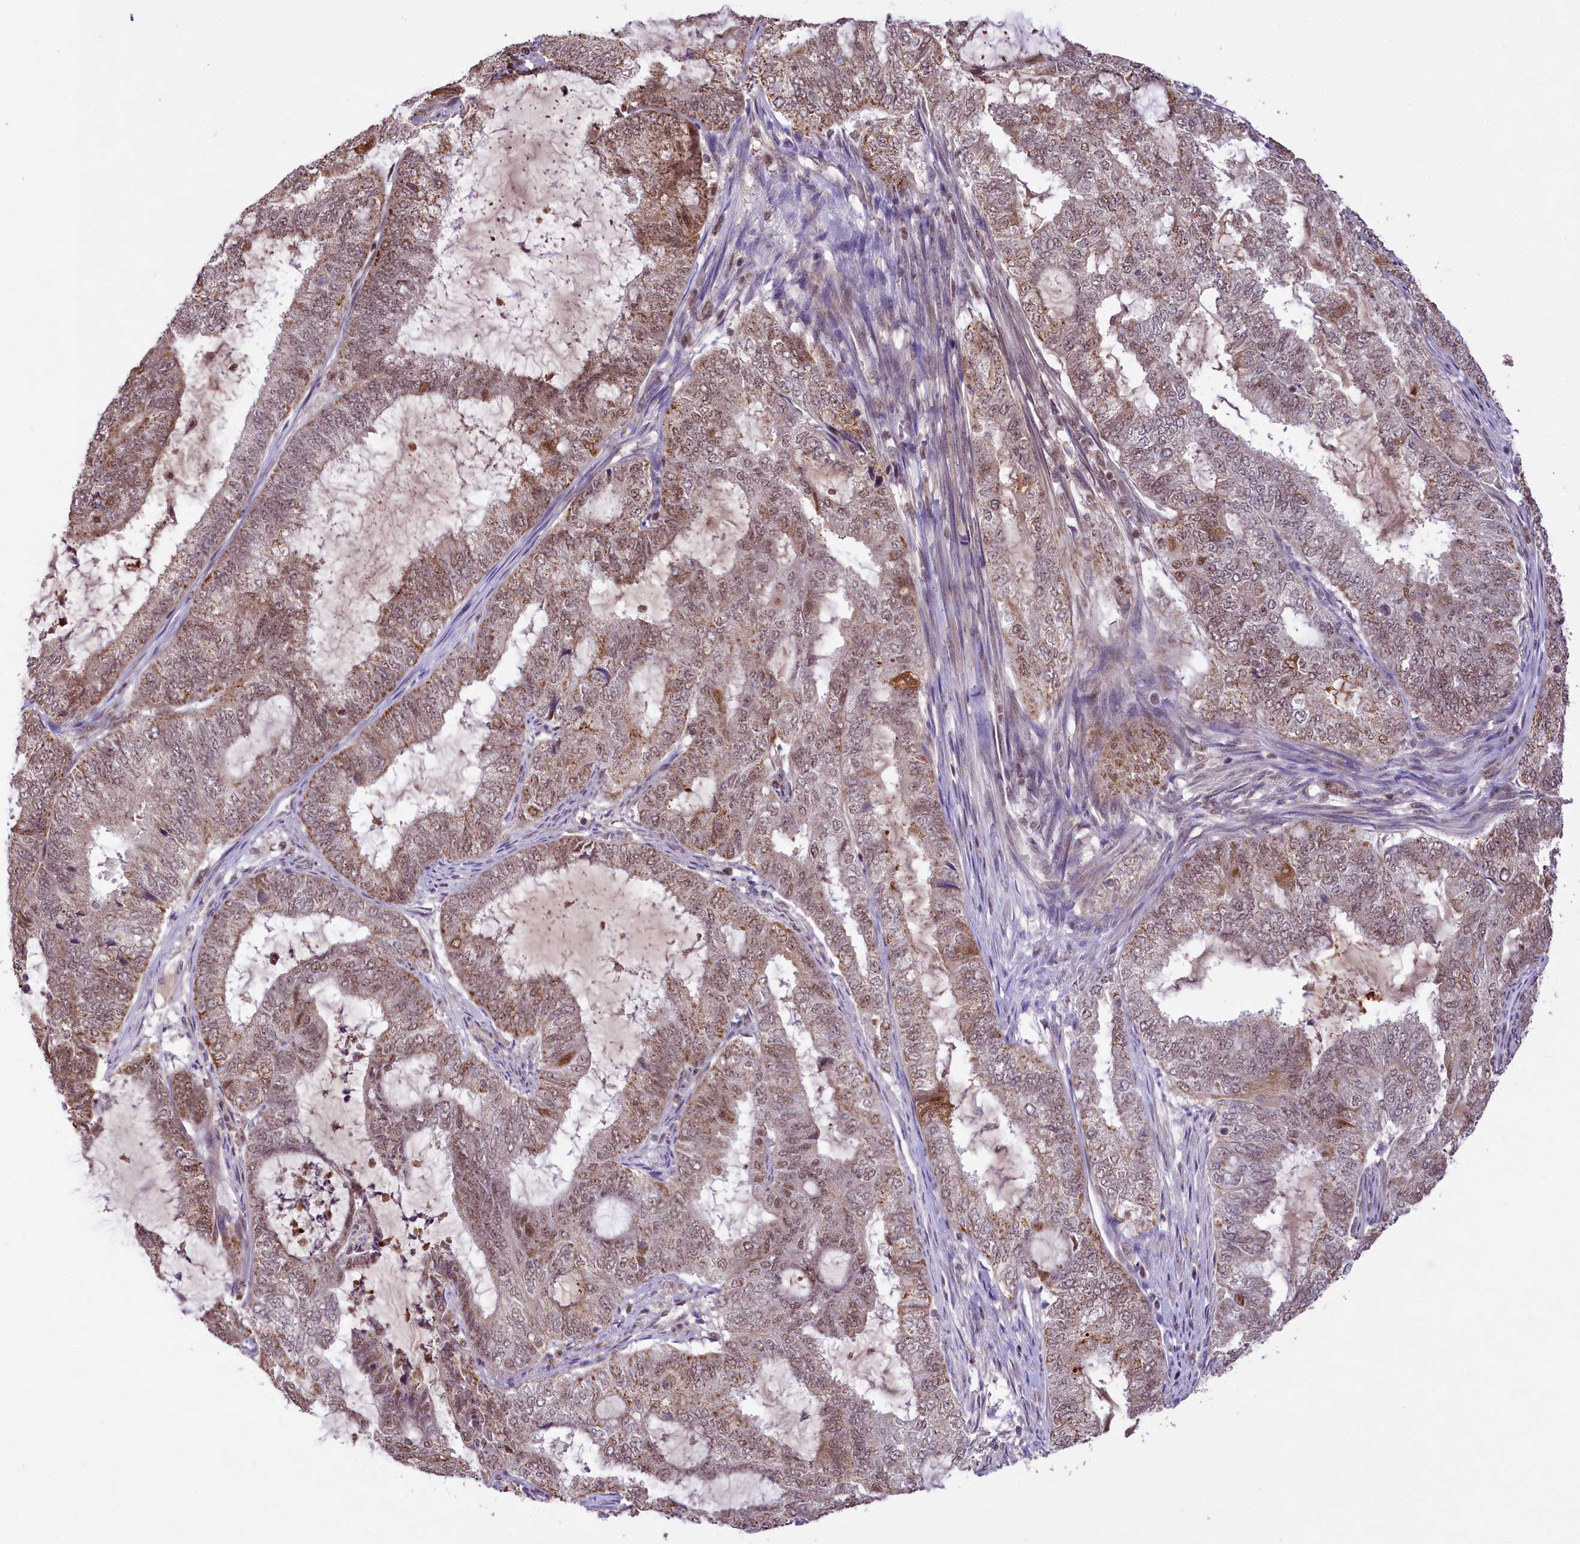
{"staining": {"intensity": "moderate", "quantity": ">75%", "location": "cytoplasmic/membranous,nuclear"}, "tissue": "endometrial cancer", "cell_type": "Tumor cells", "image_type": "cancer", "snomed": [{"axis": "morphology", "description": "Adenocarcinoma, NOS"}, {"axis": "topography", "description": "Endometrium"}], "caption": "Immunohistochemical staining of endometrial cancer reveals moderate cytoplasmic/membranous and nuclear protein positivity in about >75% of tumor cells.", "gene": "PAF1", "patient": {"sex": "female", "age": 51}}